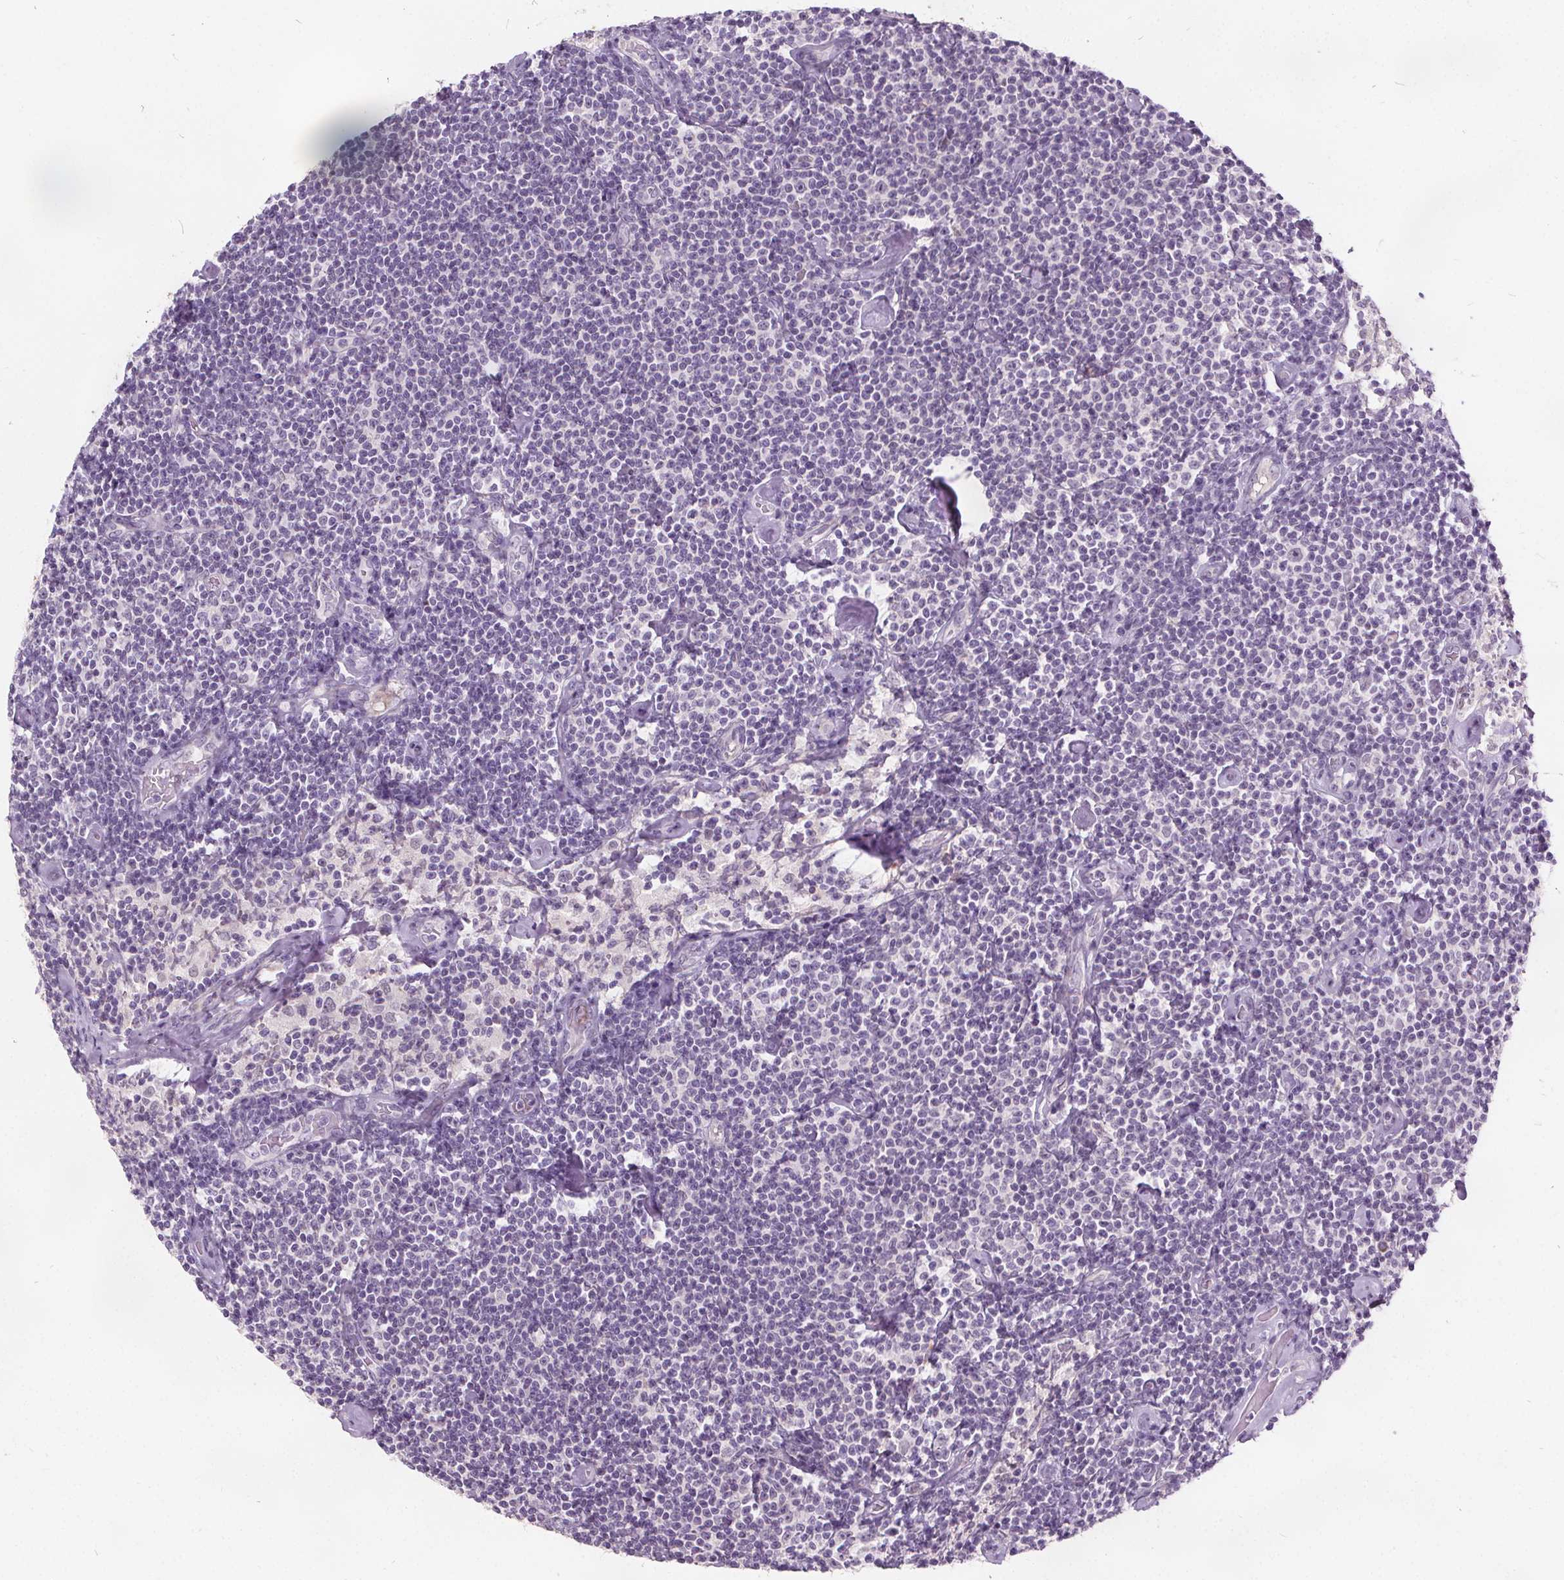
{"staining": {"intensity": "negative", "quantity": "none", "location": "none"}, "tissue": "lymphoma", "cell_type": "Tumor cells", "image_type": "cancer", "snomed": [{"axis": "morphology", "description": "Malignant lymphoma, non-Hodgkin's type, Low grade"}, {"axis": "topography", "description": "Lymph node"}], "caption": "Immunohistochemistry (IHC) of human lymphoma reveals no staining in tumor cells.", "gene": "ACOX2", "patient": {"sex": "male", "age": 81}}